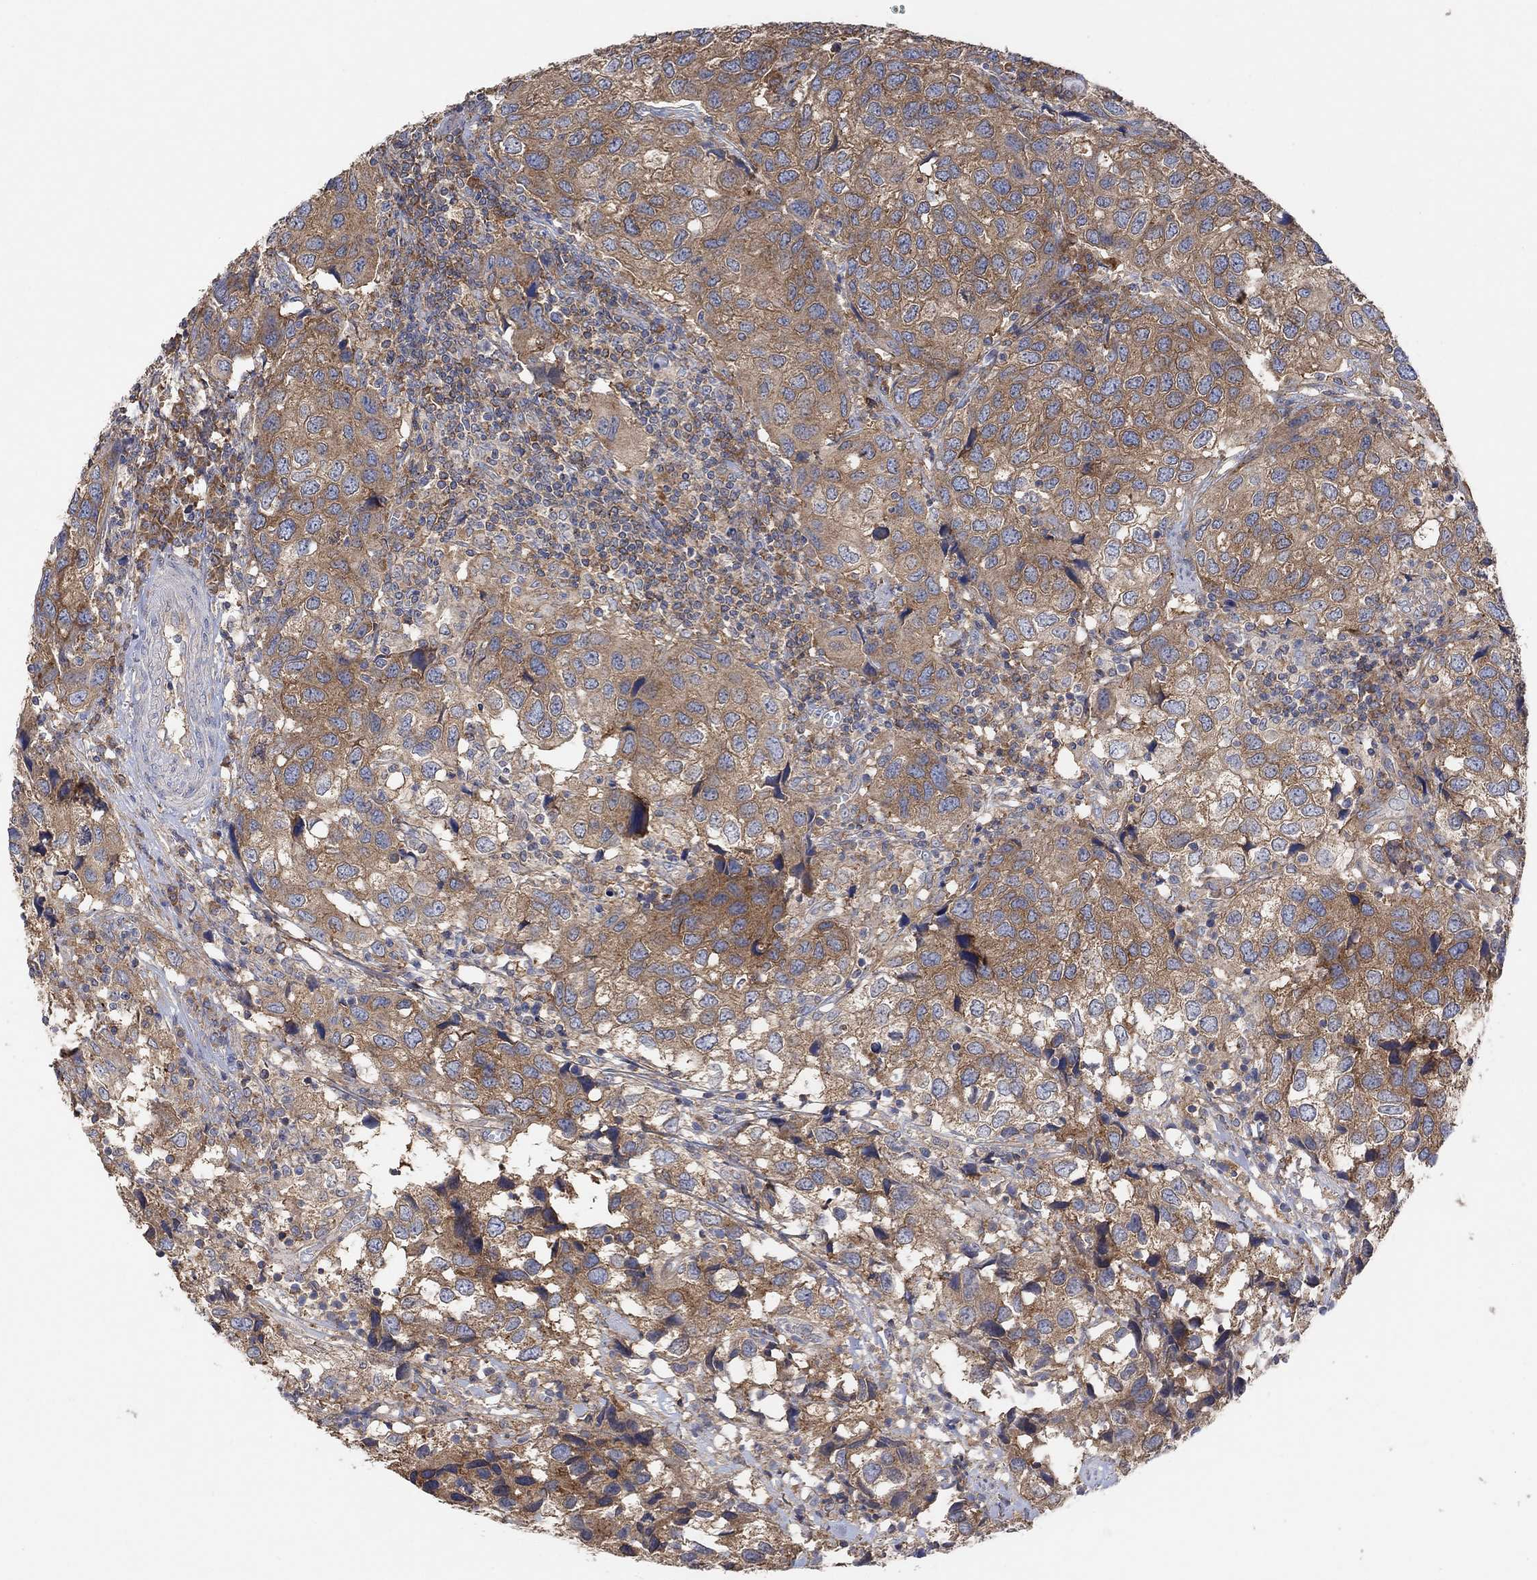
{"staining": {"intensity": "moderate", "quantity": "25%-75%", "location": "cytoplasmic/membranous"}, "tissue": "urothelial cancer", "cell_type": "Tumor cells", "image_type": "cancer", "snomed": [{"axis": "morphology", "description": "Urothelial carcinoma, High grade"}, {"axis": "topography", "description": "Urinary bladder"}], "caption": "High-grade urothelial carcinoma stained with DAB immunohistochemistry exhibits medium levels of moderate cytoplasmic/membranous positivity in approximately 25%-75% of tumor cells. The protein is shown in brown color, while the nuclei are stained blue.", "gene": "BLOC1S3", "patient": {"sex": "male", "age": 79}}